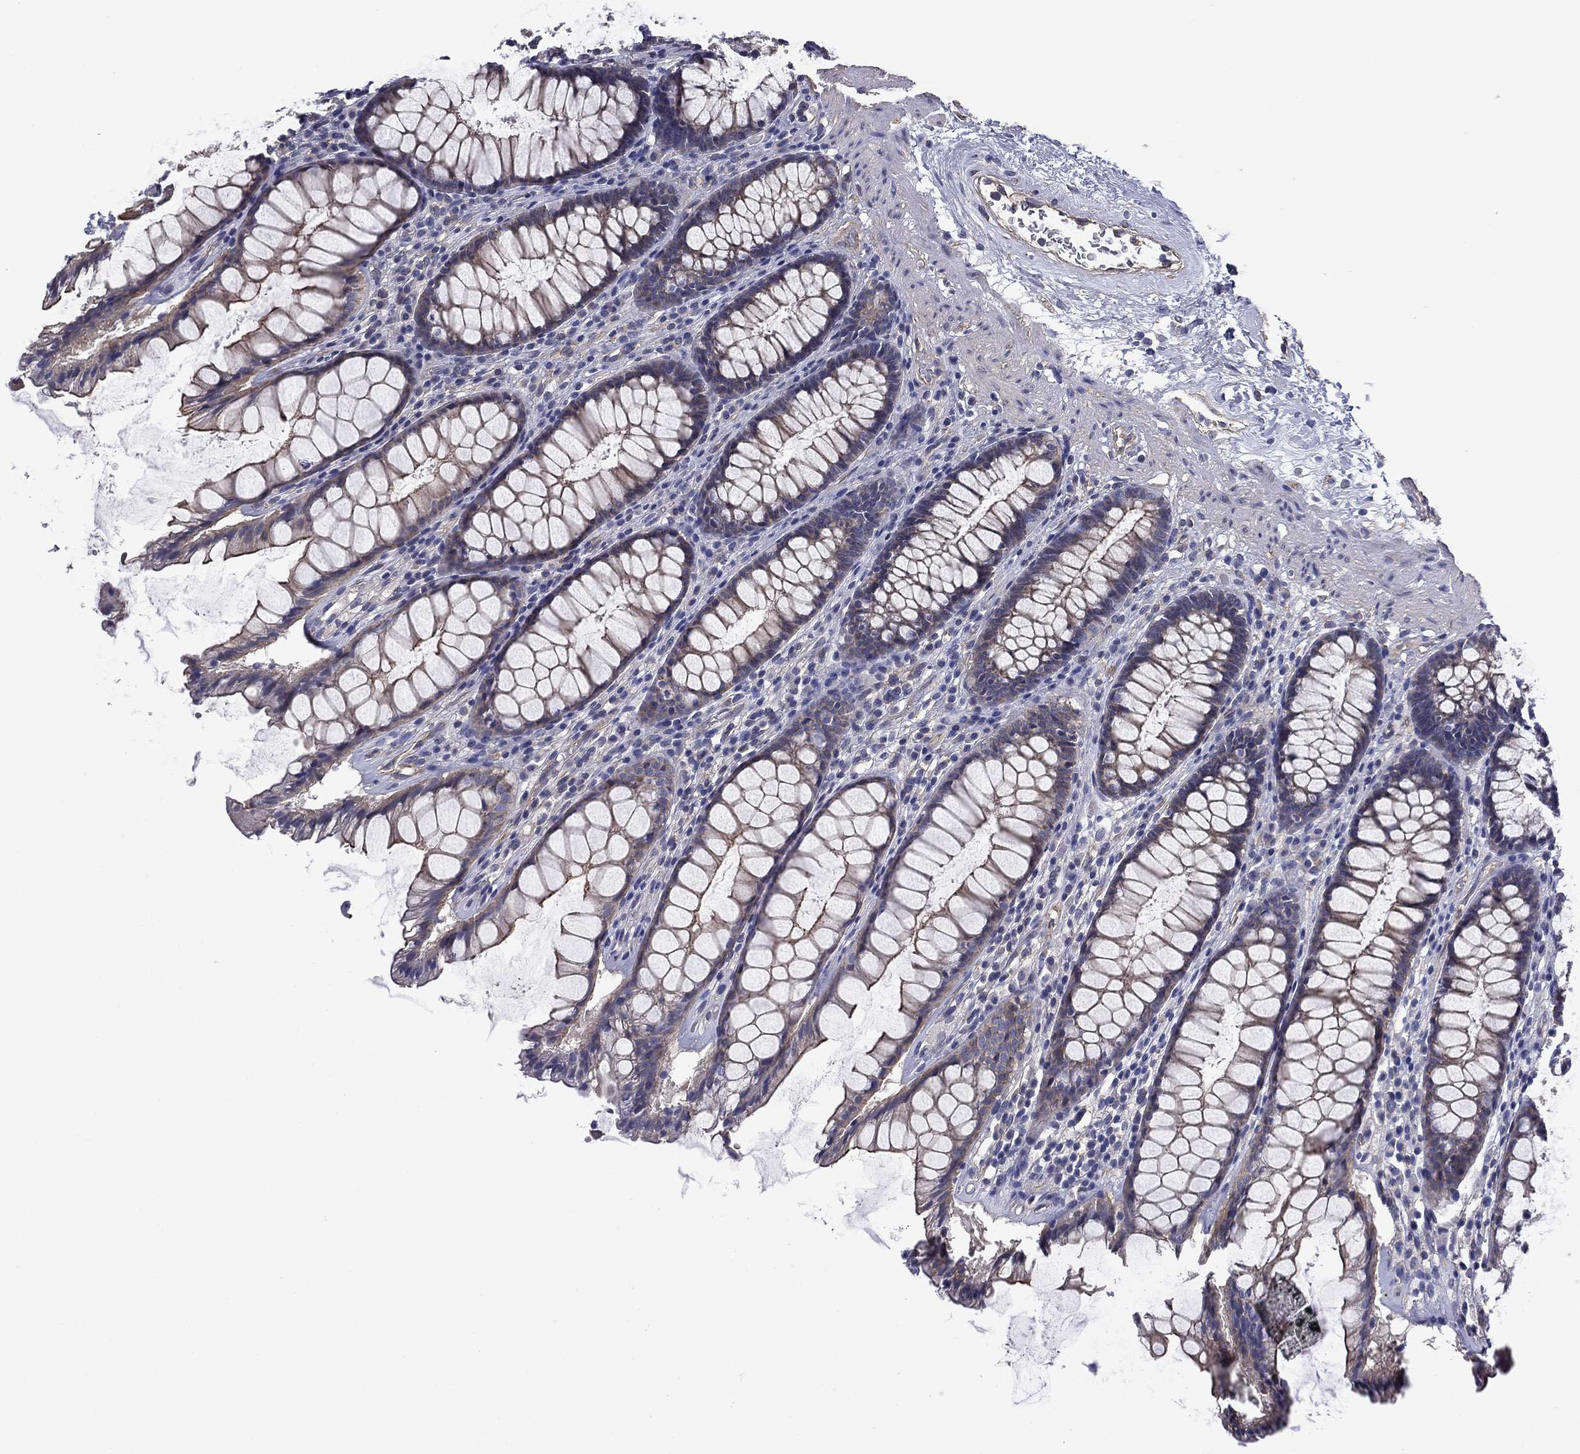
{"staining": {"intensity": "moderate", "quantity": "25%-75%", "location": "cytoplasmic/membranous"}, "tissue": "rectum", "cell_type": "Glandular cells", "image_type": "normal", "snomed": [{"axis": "morphology", "description": "Normal tissue, NOS"}, {"axis": "topography", "description": "Rectum"}], "caption": "A high-resolution micrograph shows immunohistochemistry staining of unremarkable rectum, which shows moderate cytoplasmic/membranous expression in about 25%-75% of glandular cells.", "gene": "TCHH", "patient": {"sex": "male", "age": 72}}